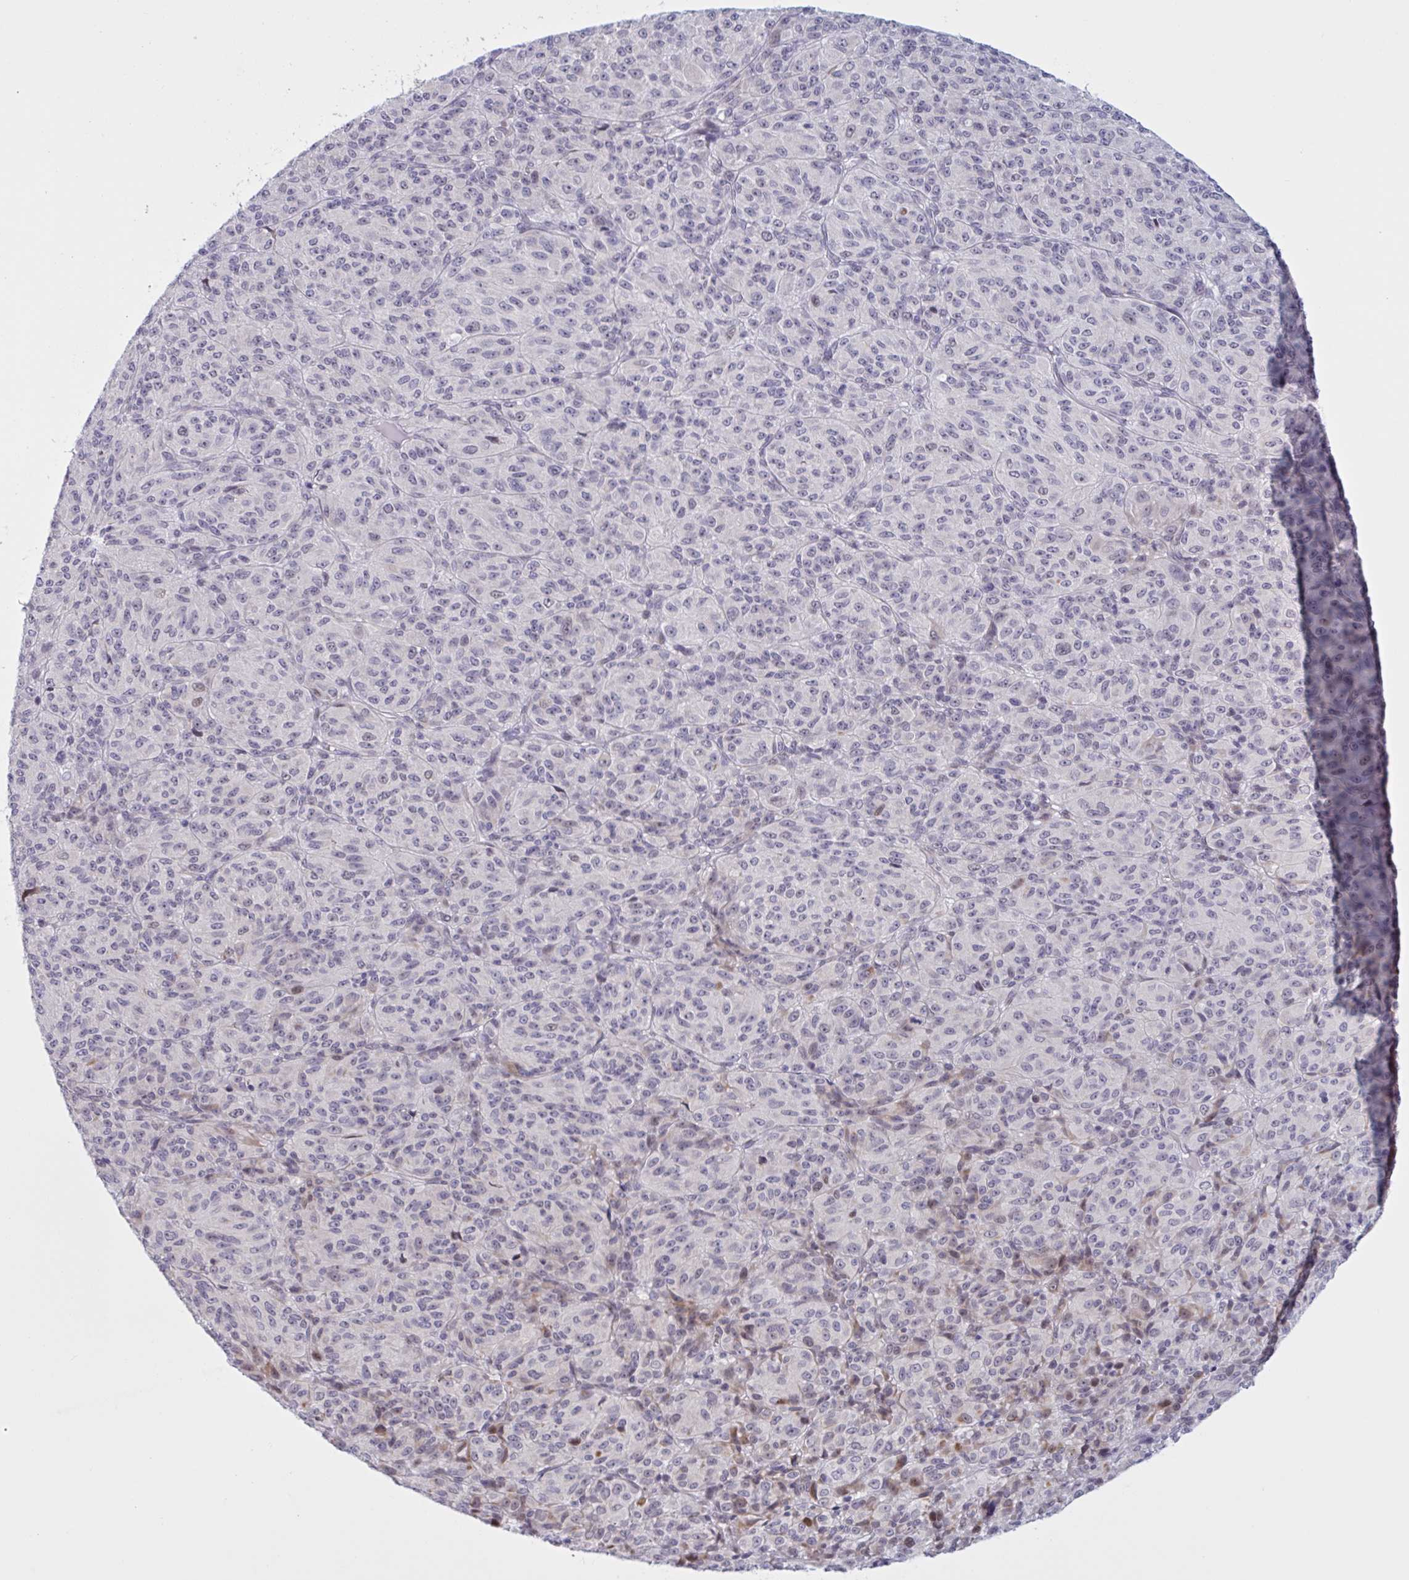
{"staining": {"intensity": "negative", "quantity": "none", "location": "none"}, "tissue": "melanoma", "cell_type": "Tumor cells", "image_type": "cancer", "snomed": [{"axis": "morphology", "description": "Malignant melanoma, Metastatic site"}, {"axis": "topography", "description": "Brain"}], "caption": "Image shows no protein expression in tumor cells of malignant melanoma (metastatic site) tissue. (Stains: DAB immunohistochemistry with hematoxylin counter stain, Microscopy: brightfield microscopy at high magnification).", "gene": "PRMT6", "patient": {"sex": "female", "age": 56}}